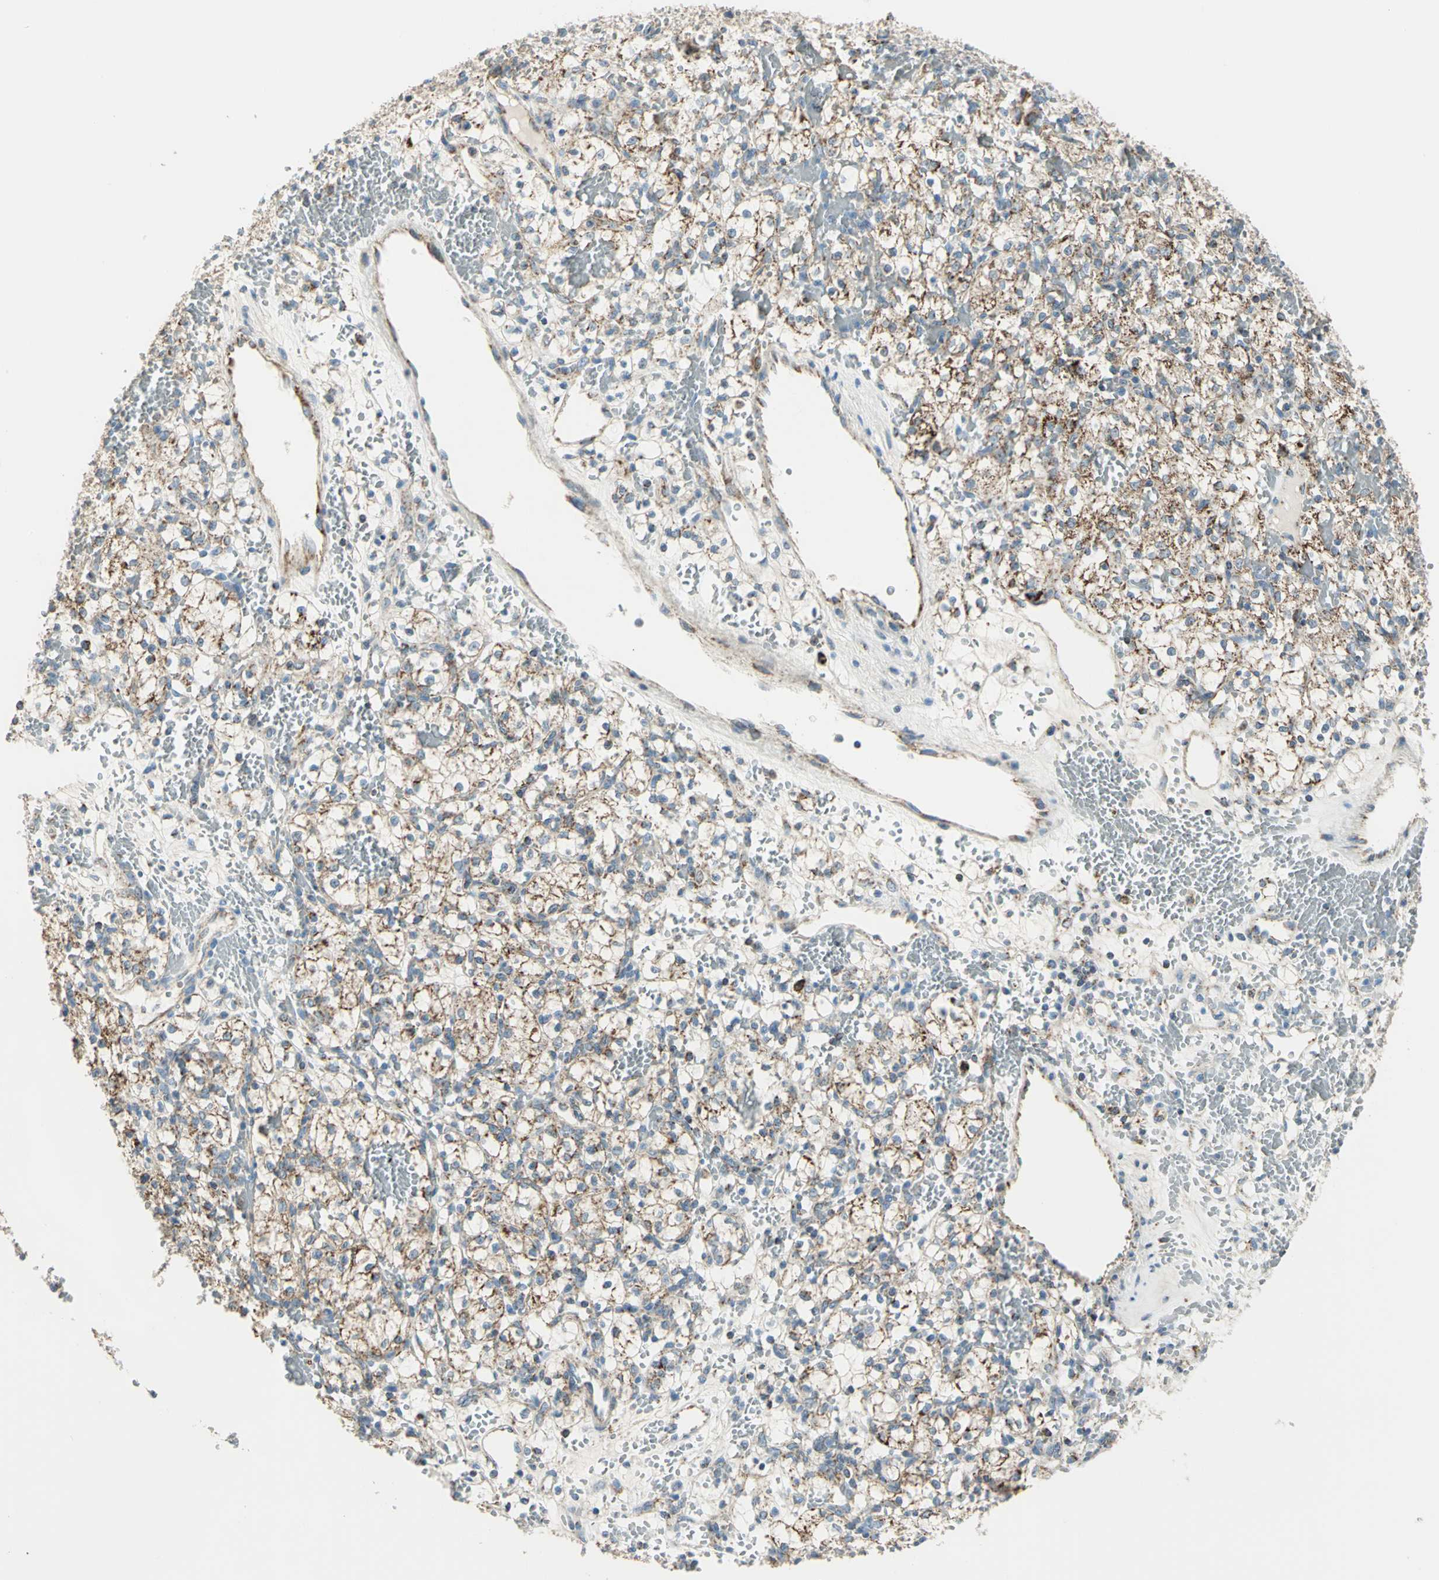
{"staining": {"intensity": "strong", "quantity": "25%-75%", "location": "cytoplasmic/membranous"}, "tissue": "renal cancer", "cell_type": "Tumor cells", "image_type": "cancer", "snomed": [{"axis": "morphology", "description": "Adenocarcinoma, NOS"}, {"axis": "topography", "description": "Kidney"}], "caption": "Immunohistochemistry micrograph of renal adenocarcinoma stained for a protein (brown), which reveals high levels of strong cytoplasmic/membranous staining in approximately 25%-75% of tumor cells.", "gene": "ACADM", "patient": {"sex": "female", "age": 60}}